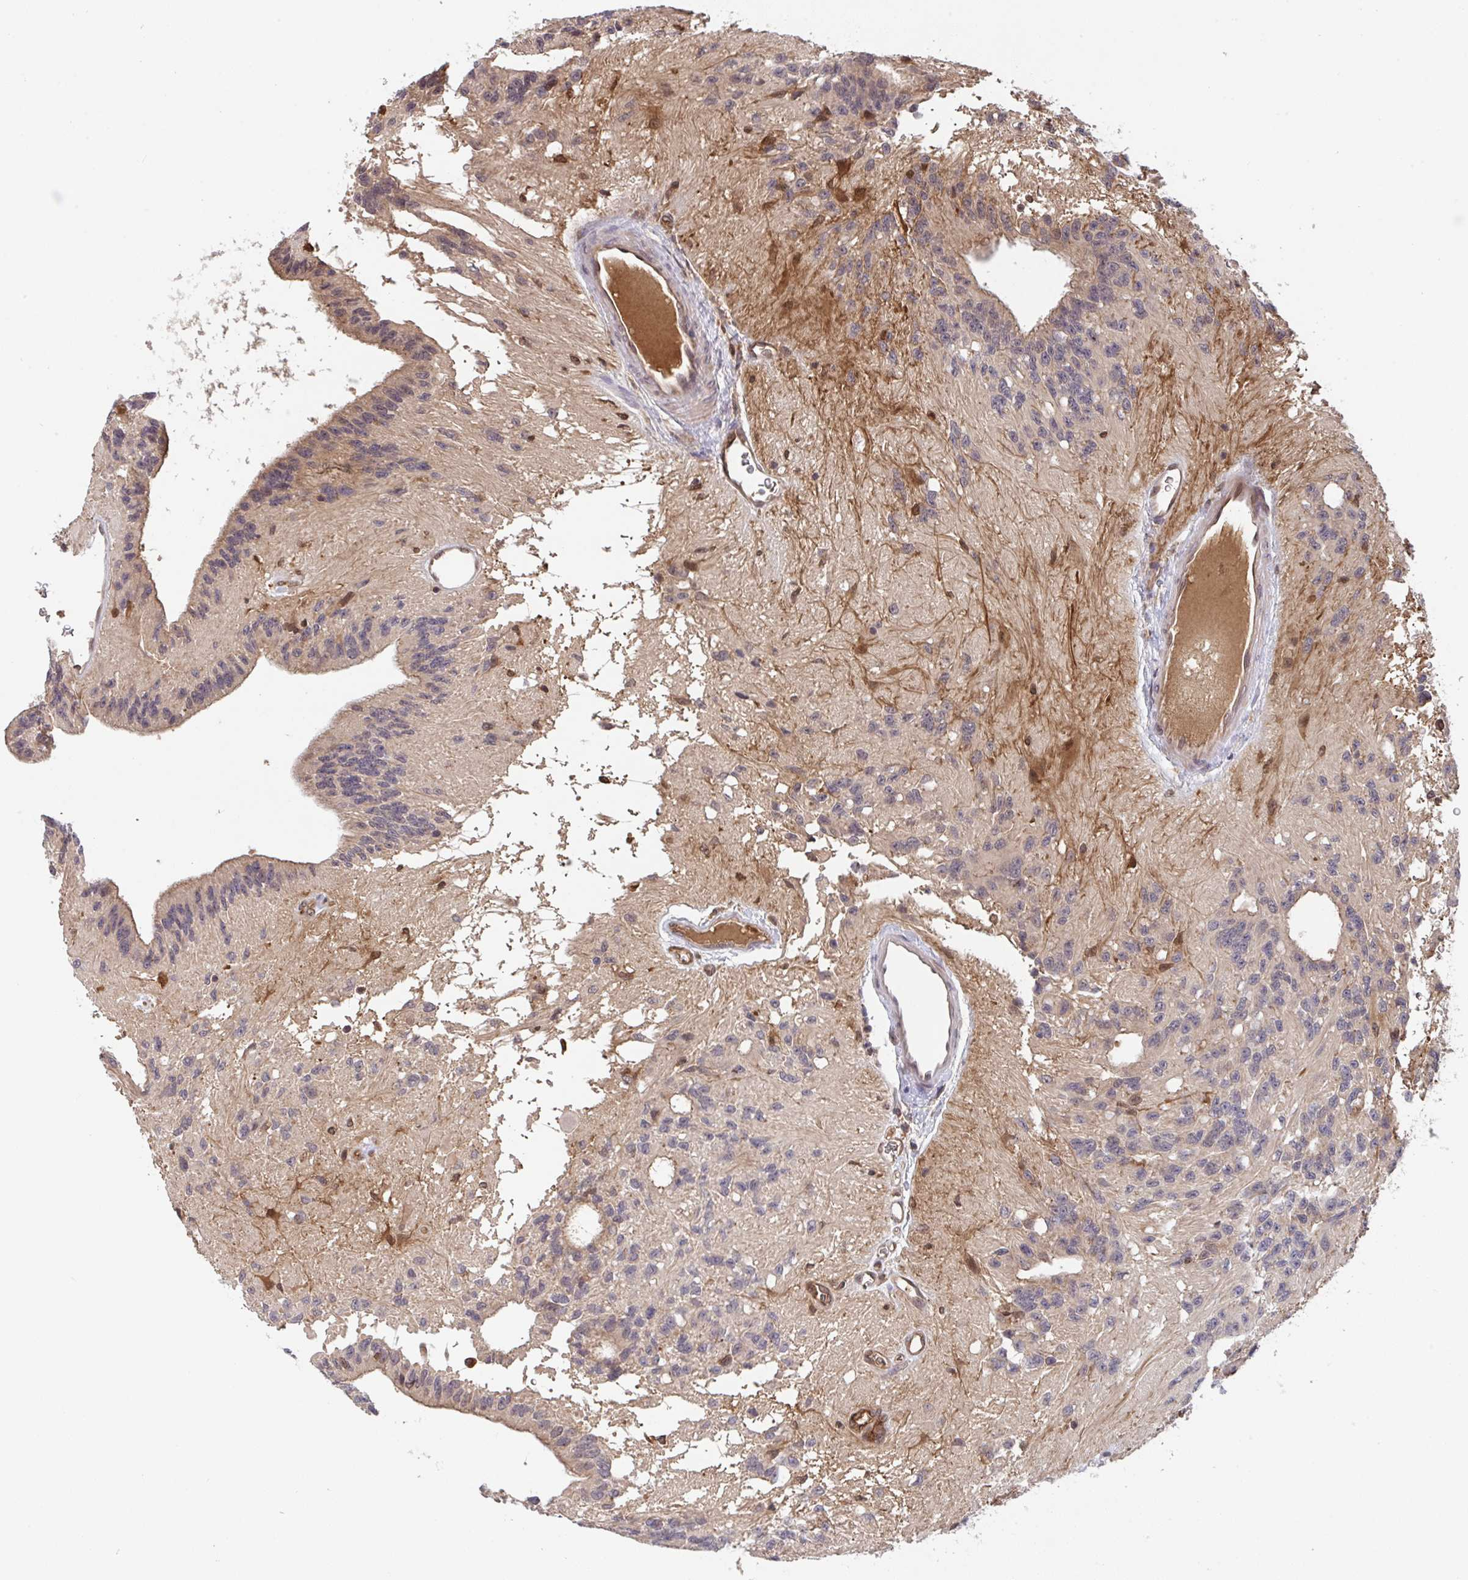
{"staining": {"intensity": "moderate", "quantity": "<25%", "location": "cytoplasmic/membranous"}, "tissue": "glioma", "cell_type": "Tumor cells", "image_type": "cancer", "snomed": [{"axis": "morphology", "description": "Glioma, malignant, Low grade"}, {"axis": "topography", "description": "Brain"}], "caption": "Human malignant low-grade glioma stained with a brown dye demonstrates moderate cytoplasmic/membranous positive staining in approximately <25% of tumor cells.", "gene": "TIGAR", "patient": {"sex": "male", "age": 31}}